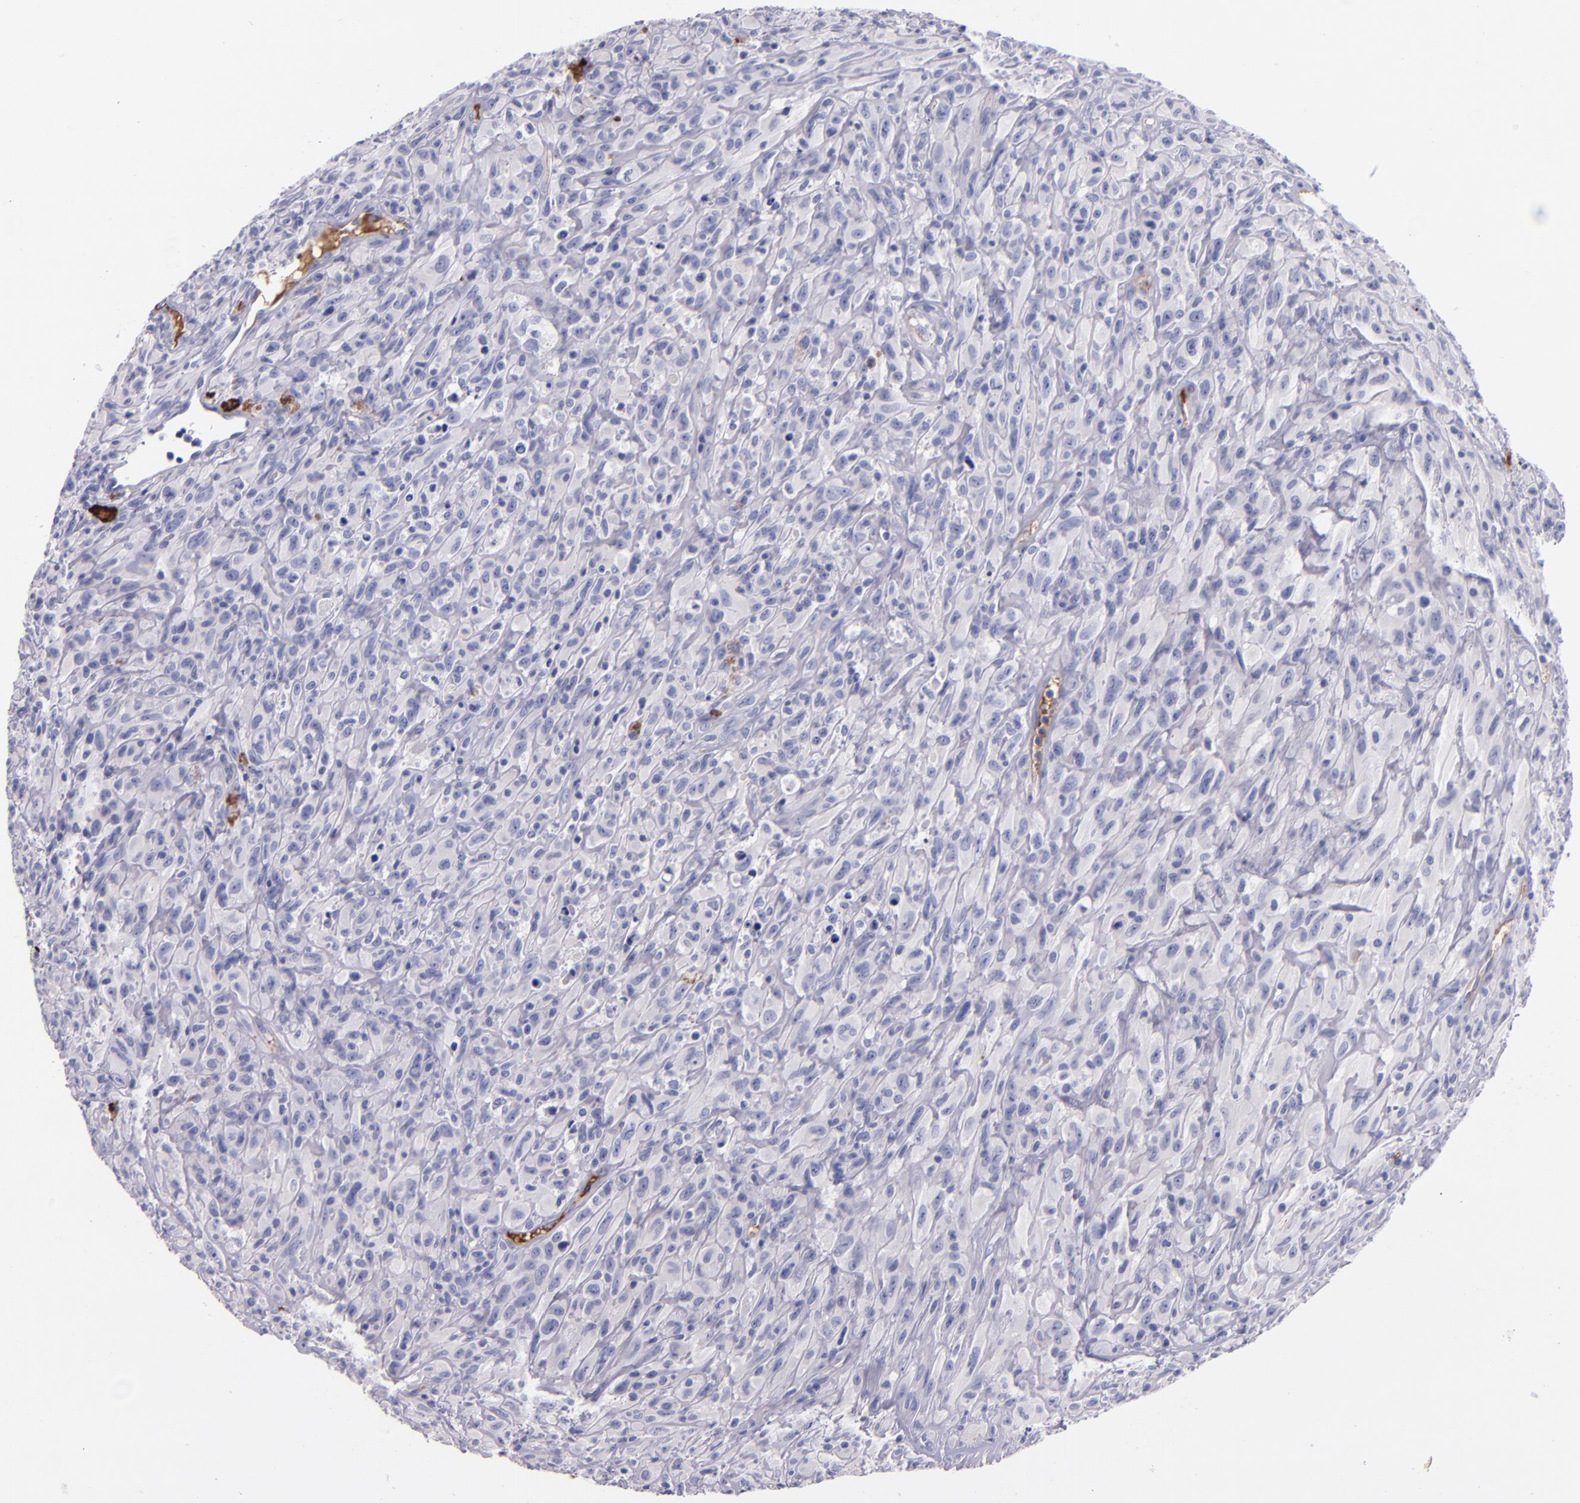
{"staining": {"intensity": "negative", "quantity": "none", "location": "none"}, "tissue": "glioma", "cell_type": "Tumor cells", "image_type": "cancer", "snomed": [{"axis": "morphology", "description": "Glioma, malignant, High grade"}, {"axis": "topography", "description": "Brain"}], "caption": "Tumor cells are negative for brown protein staining in glioma.", "gene": "KNG1", "patient": {"sex": "male", "age": 48}}